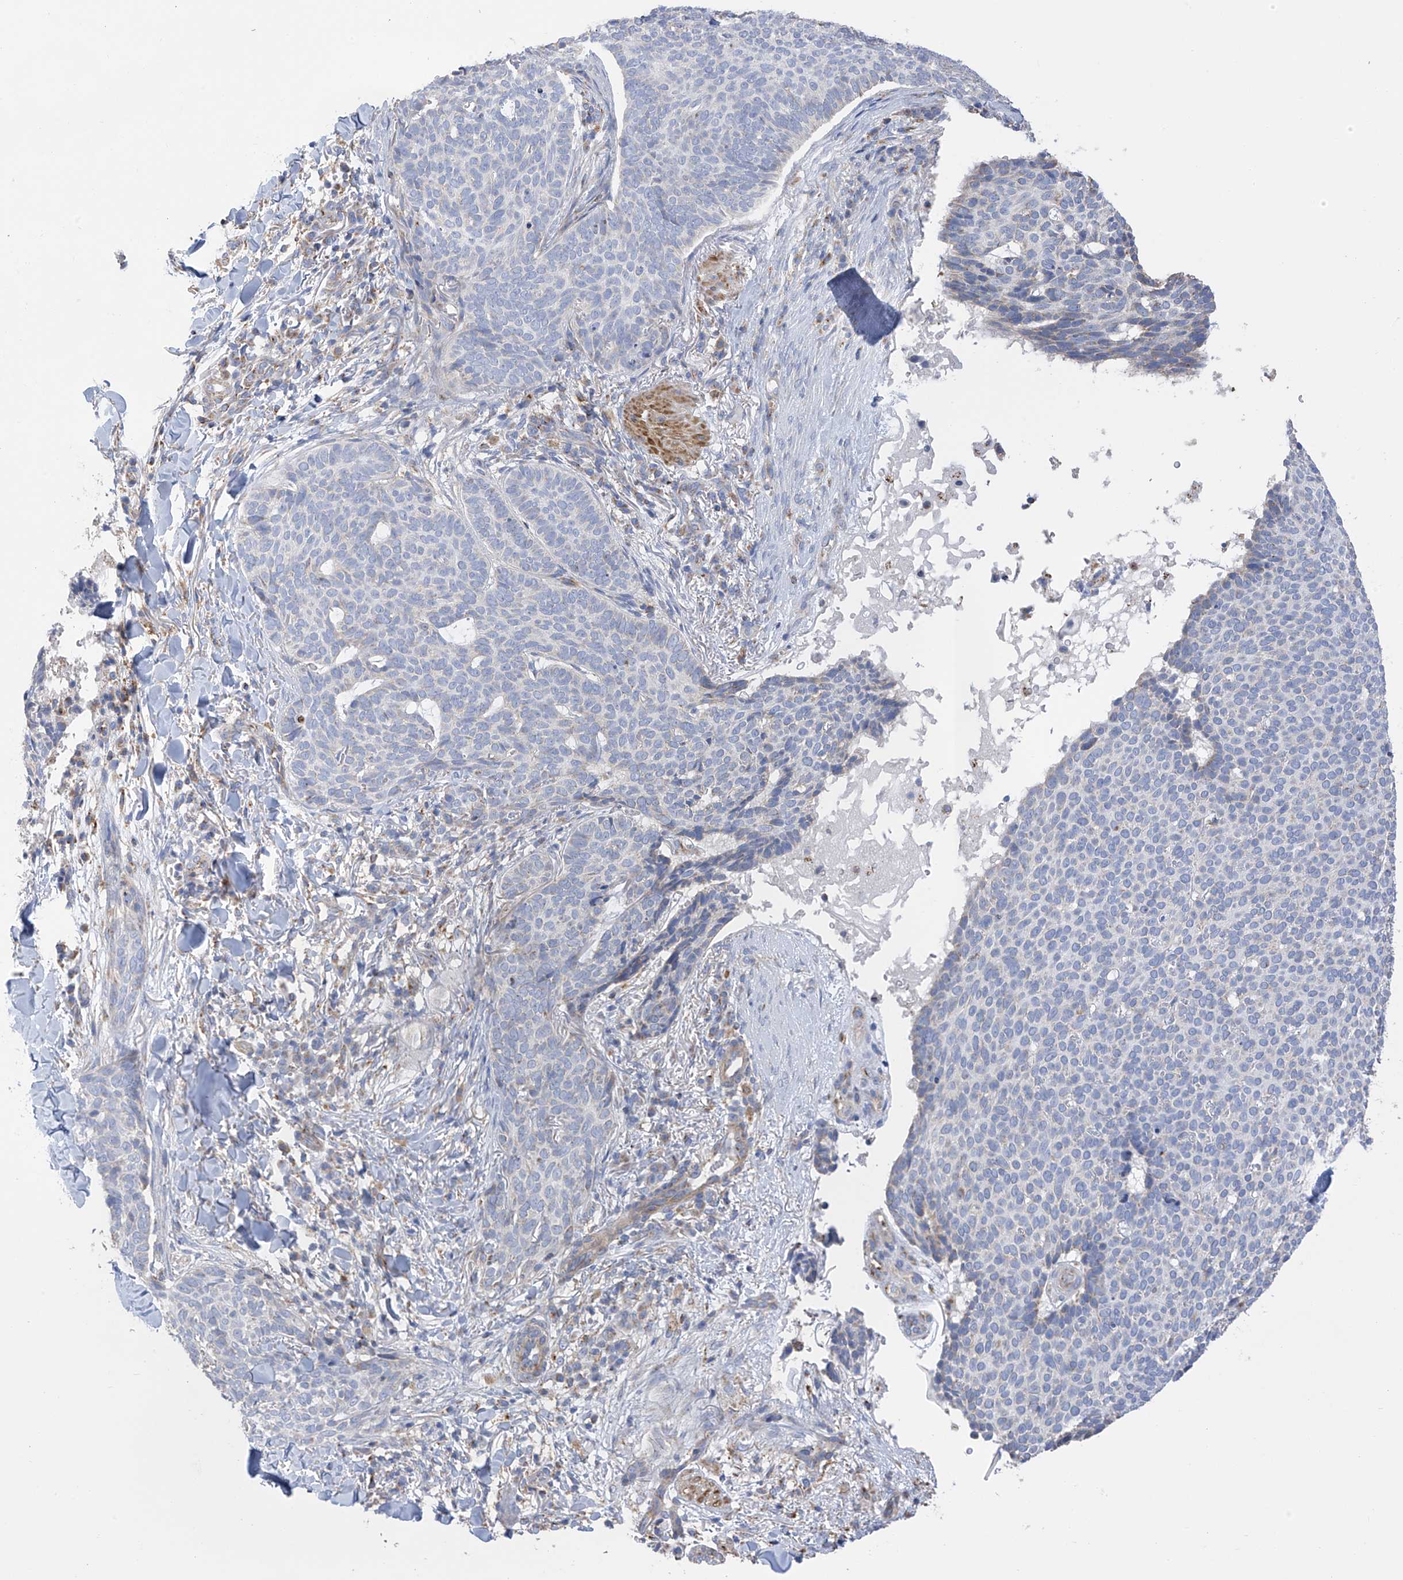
{"staining": {"intensity": "negative", "quantity": "none", "location": "none"}, "tissue": "skin cancer", "cell_type": "Tumor cells", "image_type": "cancer", "snomed": [{"axis": "morphology", "description": "Normal tissue, NOS"}, {"axis": "morphology", "description": "Basal cell carcinoma"}, {"axis": "topography", "description": "Skin"}], "caption": "Micrograph shows no protein expression in tumor cells of skin basal cell carcinoma tissue.", "gene": "ITM2B", "patient": {"sex": "male", "age": 50}}